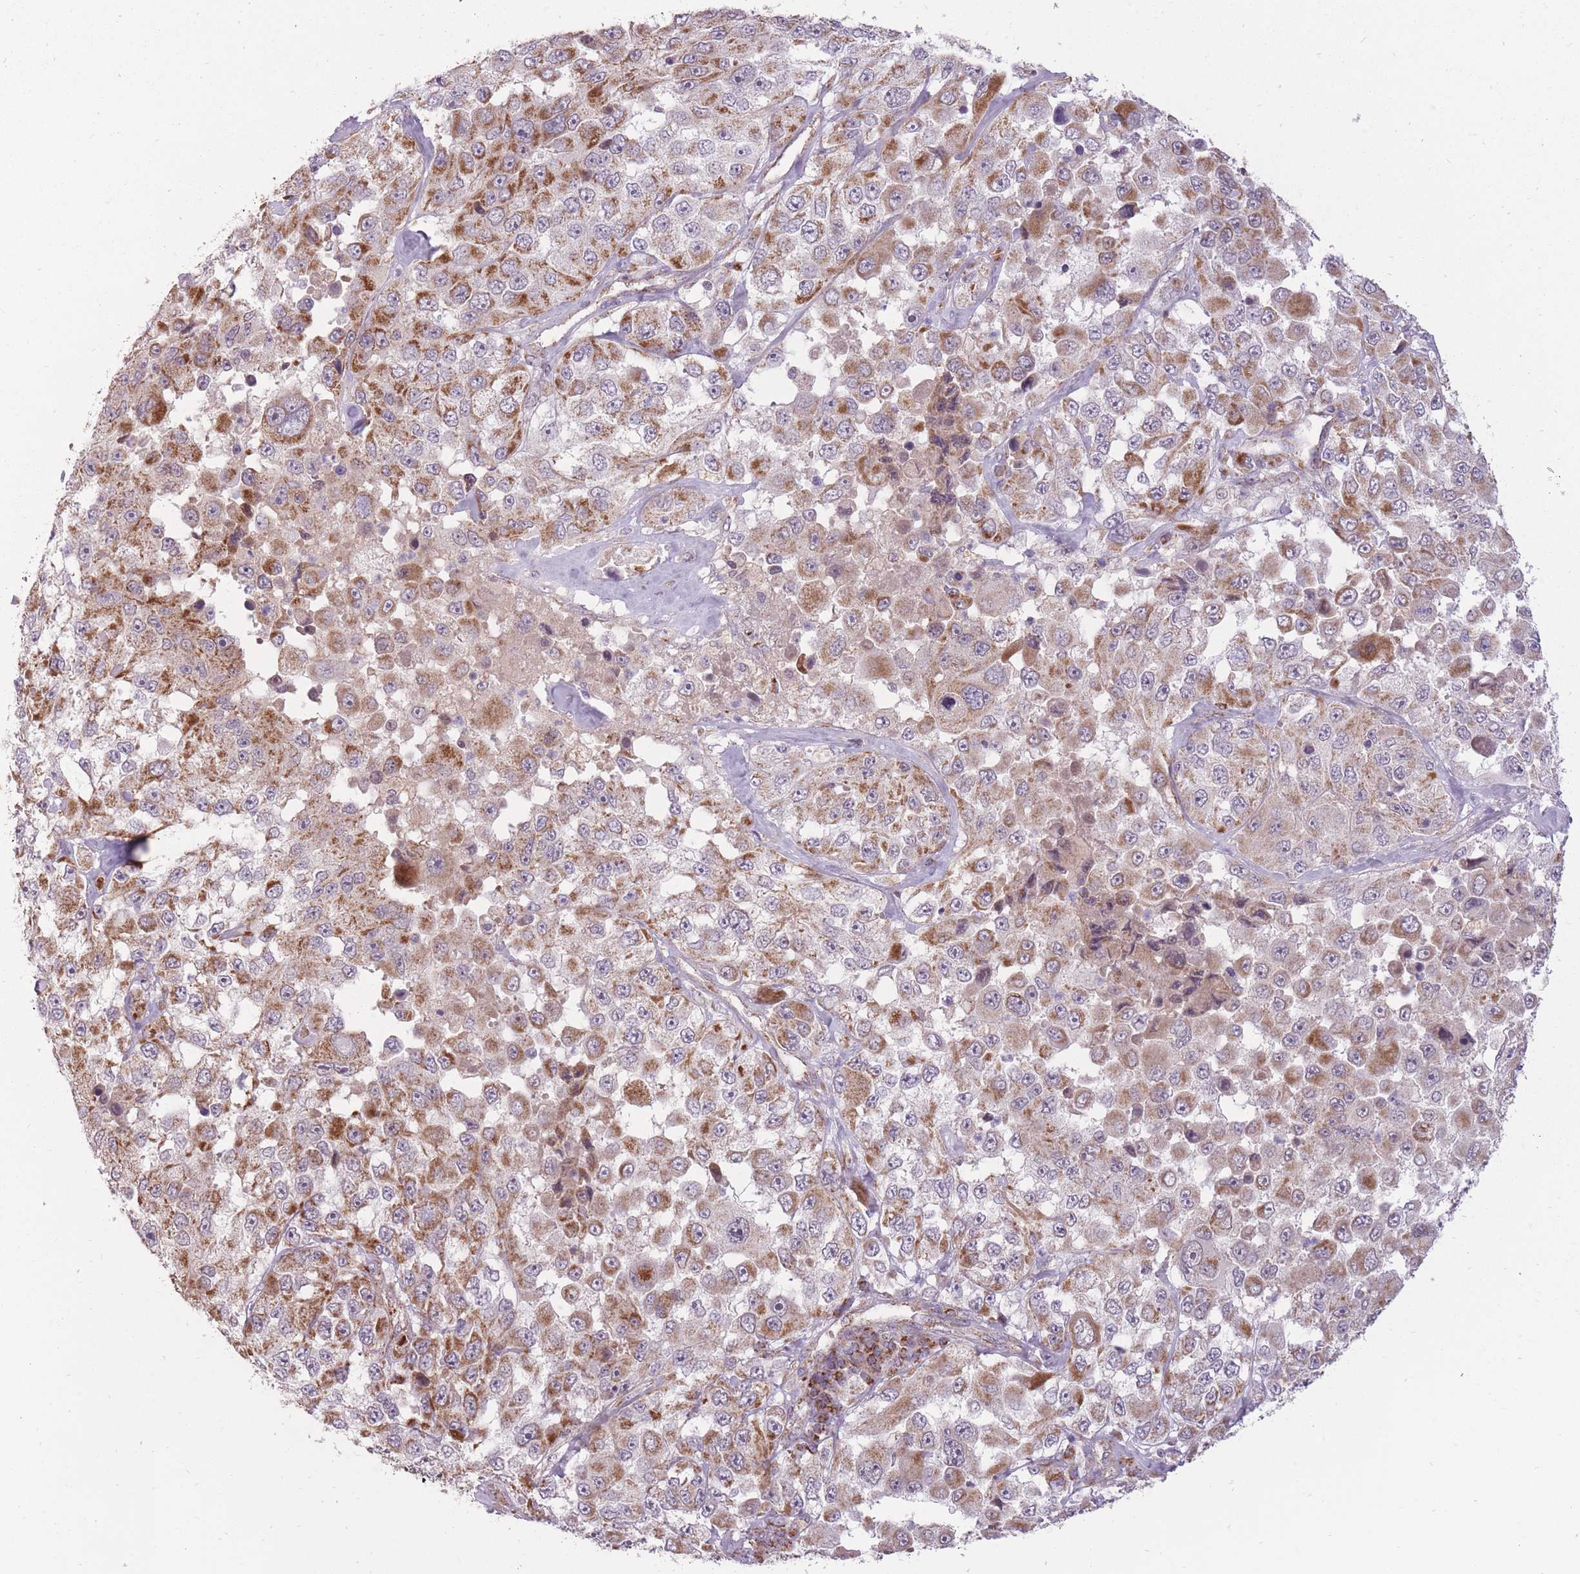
{"staining": {"intensity": "moderate", "quantity": "25%-75%", "location": "cytoplasmic/membranous"}, "tissue": "melanoma", "cell_type": "Tumor cells", "image_type": "cancer", "snomed": [{"axis": "morphology", "description": "Malignant melanoma, Metastatic site"}, {"axis": "topography", "description": "Lymph node"}], "caption": "Protein analysis of melanoma tissue demonstrates moderate cytoplasmic/membranous expression in about 25%-75% of tumor cells.", "gene": "LIN7C", "patient": {"sex": "male", "age": 62}}